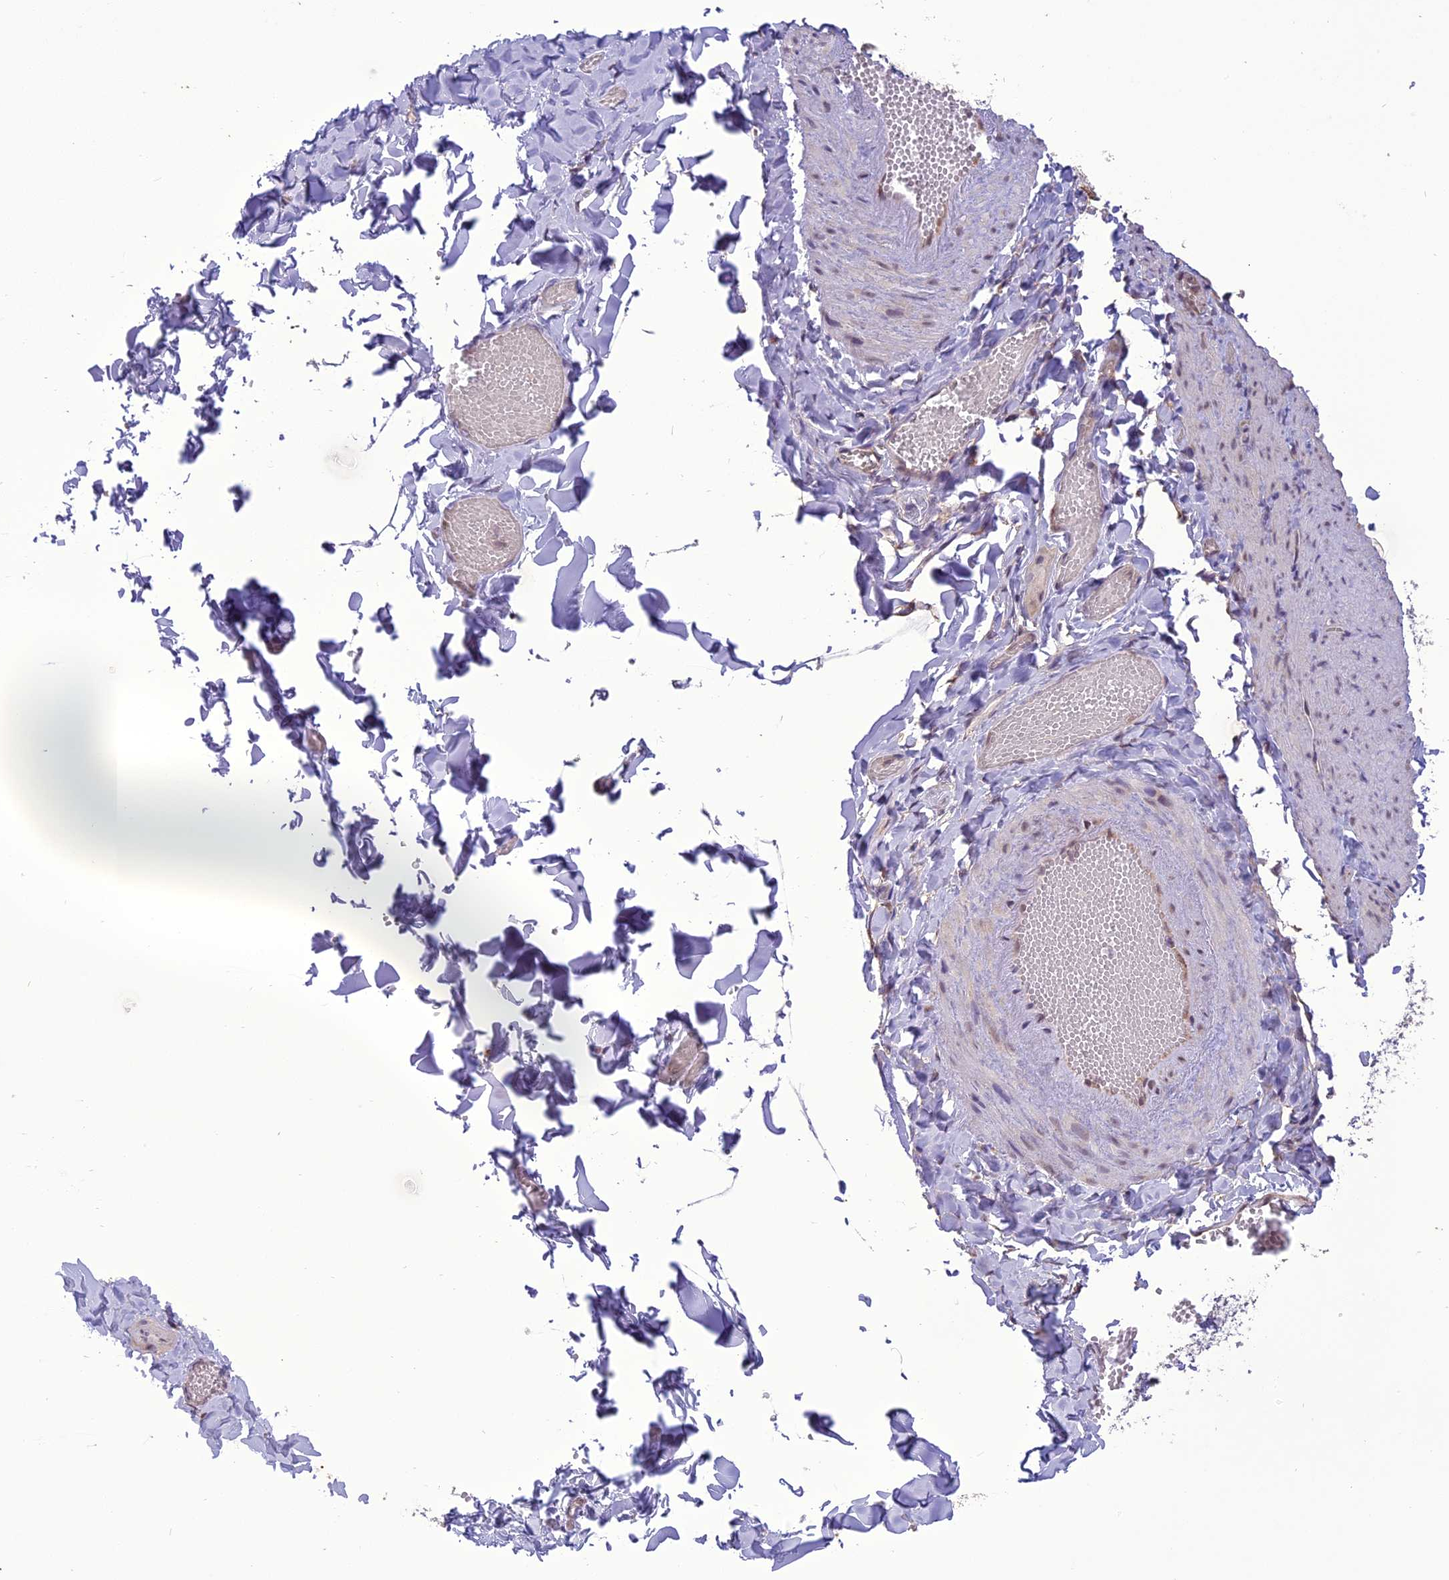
{"staining": {"intensity": "negative", "quantity": "none", "location": "none"}, "tissue": "adipose tissue", "cell_type": "Adipocytes", "image_type": "normal", "snomed": [{"axis": "morphology", "description": "Normal tissue, NOS"}, {"axis": "topography", "description": "Gallbladder"}, {"axis": "topography", "description": "Peripheral nerve tissue"}], "caption": "IHC photomicrograph of benign adipose tissue stained for a protein (brown), which shows no positivity in adipocytes. (DAB immunohistochemistry (IHC), high magnification).", "gene": "TIGD7", "patient": {"sex": "male", "age": 38}}